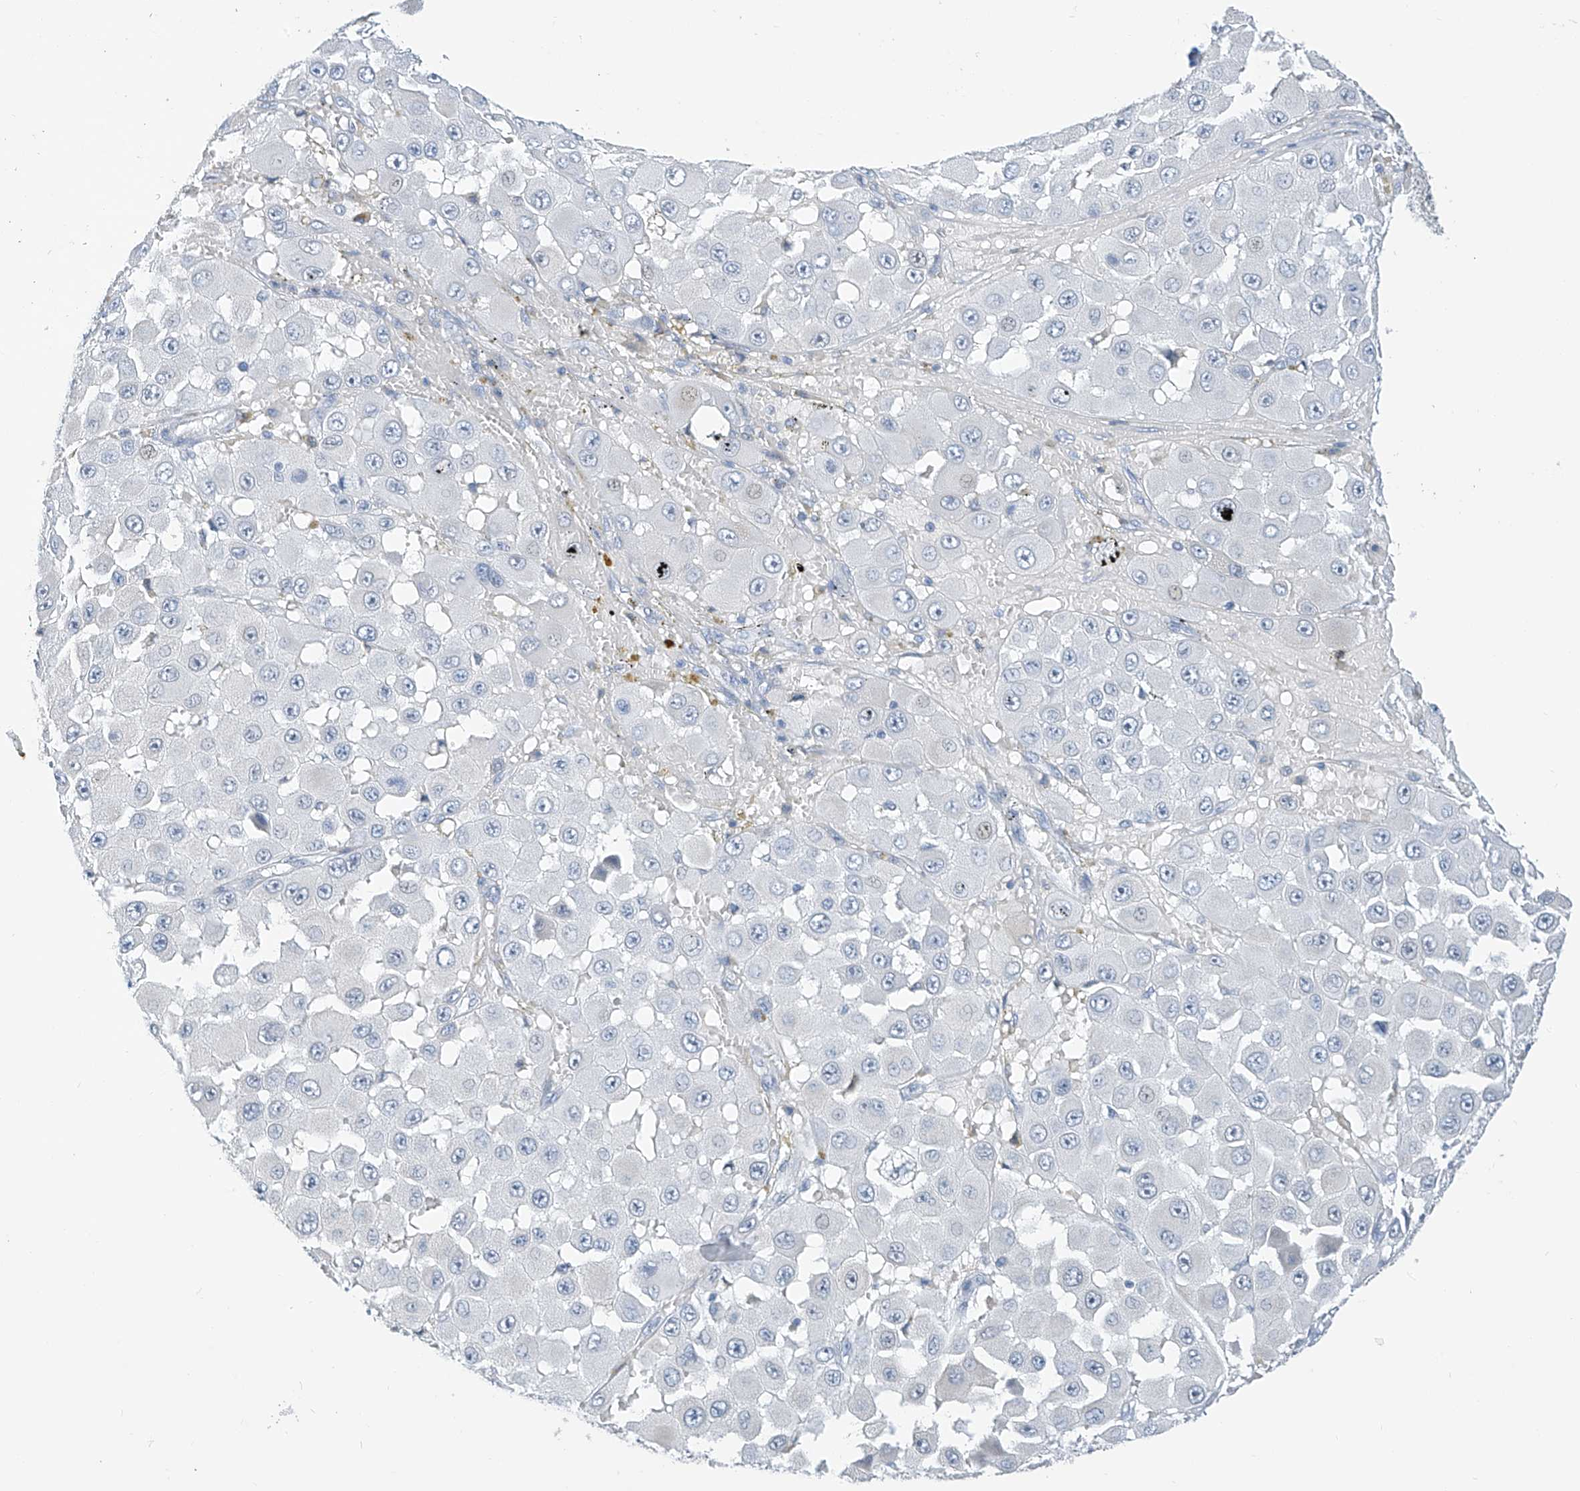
{"staining": {"intensity": "negative", "quantity": "none", "location": "none"}, "tissue": "melanoma", "cell_type": "Tumor cells", "image_type": "cancer", "snomed": [{"axis": "morphology", "description": "Malignant melanoma, NOS"}, {"axis": "topography", "description": "Skin"}], "caption": "Protein analysis of malignant melanoma demonstrates no significant positivity in tumor cells.", "gene": "APLF", "patient": {"sex": "female", "age": 81}}